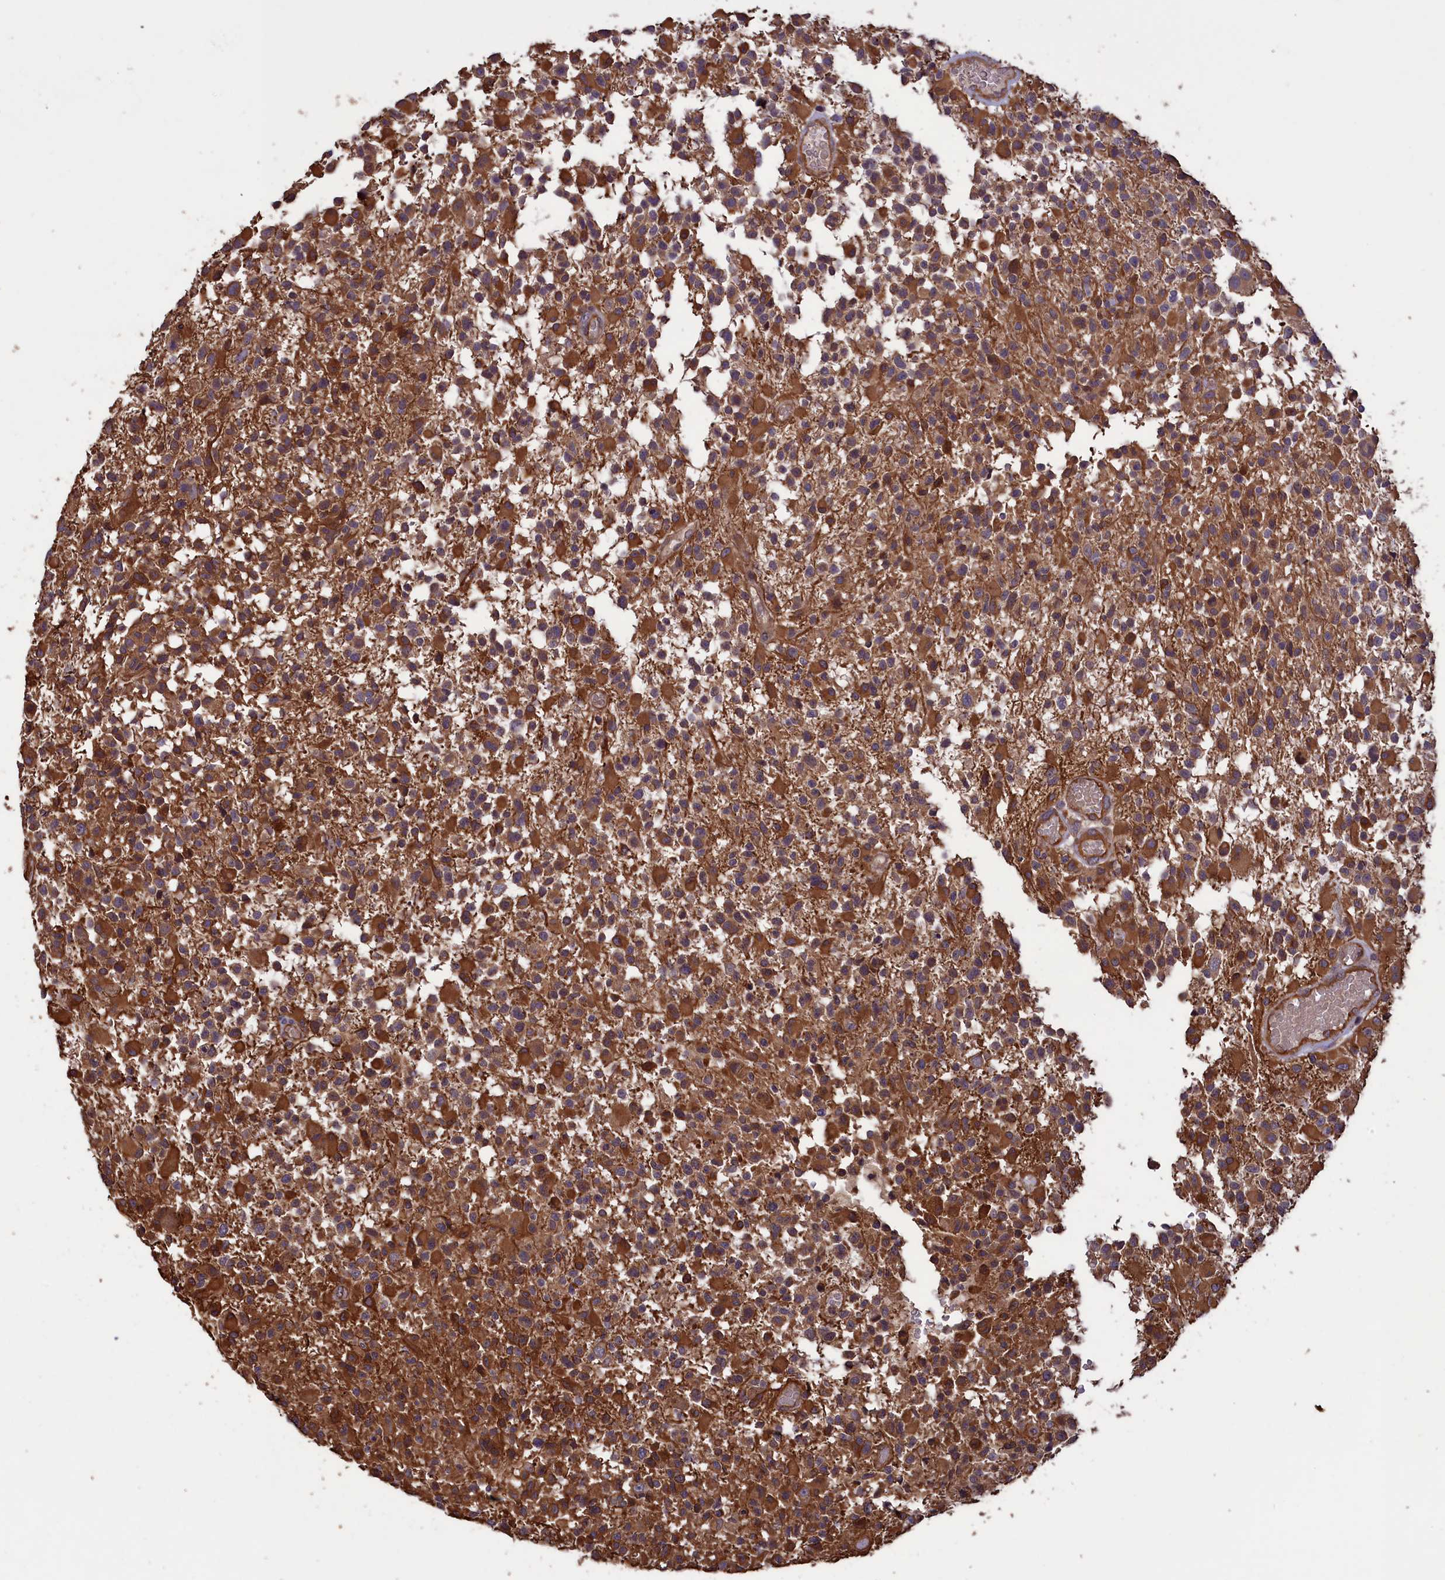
{"staining": {"intensity": "moderate", "quantity": "25%-75%", "location": "cytoplasmic/membranous"}, "tissue": "glioma", "cell_type": "Tumor cells", "image_type": "cancer", "snomed": [{"axis": "morphology", "description": "Glioma, malignant, High grade"}, {"axis": "morphology", "description": "Glioblastoma, NOS"}, {"axis": "topography", "description": "Brain"}], "caption": "This histopathology image exhibits immunohistochemistry staining of human glioblastoma, with medium moderate cytoplasmic/membranous staining in about 25%-75% of tumor cells.", "gene": "DAPK3", "patient": {"sex": "male", "age": 60}}